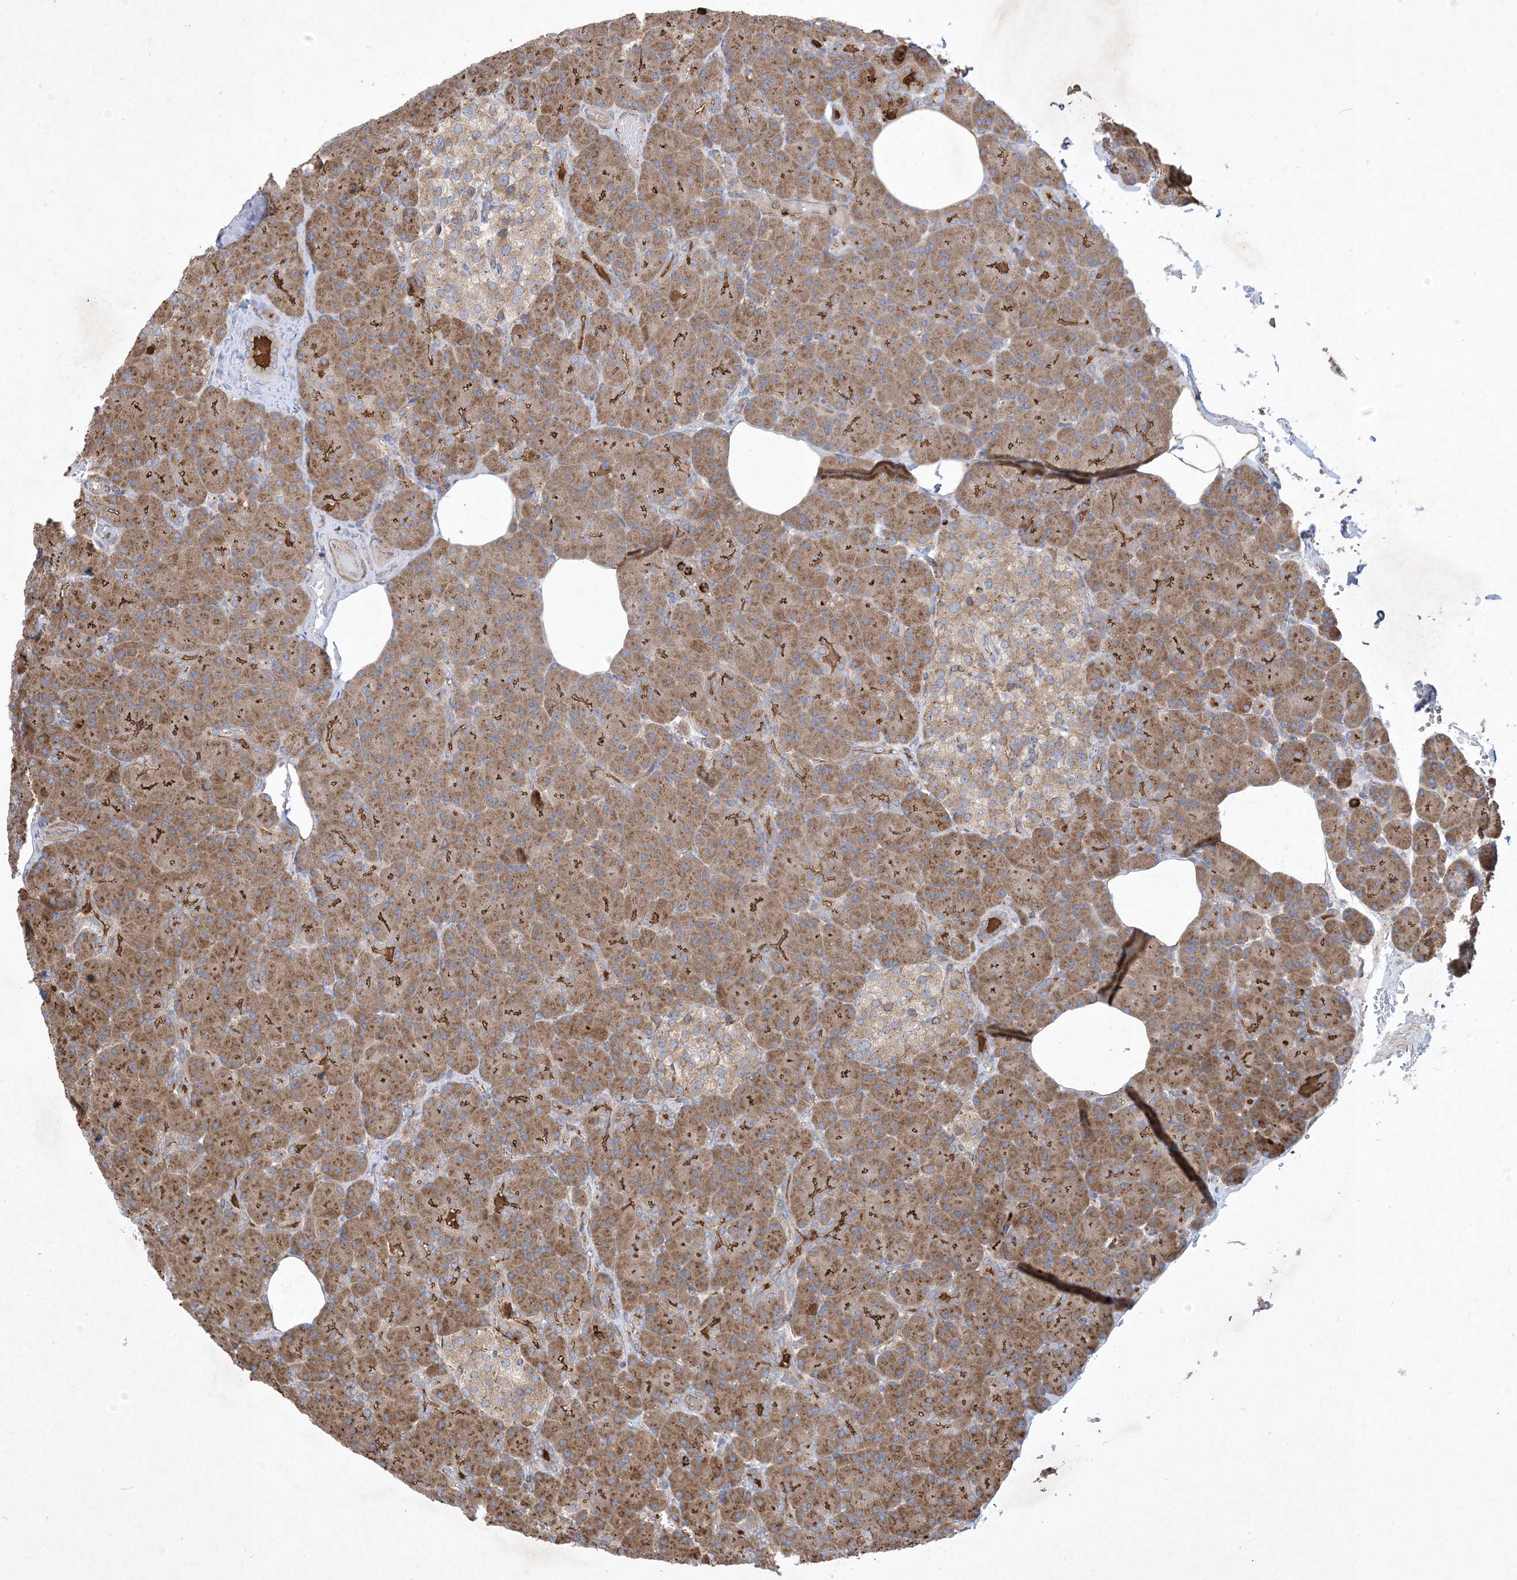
{"staining": {"intensity": "moderate", "quantity": ">75%", "location": "cytoplasmic/membranous"}, "tissue": "pancreas", "cell_type": "Exocrine glandular cells", "image_type": "normal", "snomed": [{"axis": "morphology", "description": "Normal tissue, NOS"}, {"axis": "topography", "description": "Pancreas"}], "caption": "A brown stain highlights moderate cytoplasmic/membranous staining of a protein in exocrine glandular cells of normal human pancreas.", "gene": "OTOP1", "patient": {"sex": "female", "age": 43}}